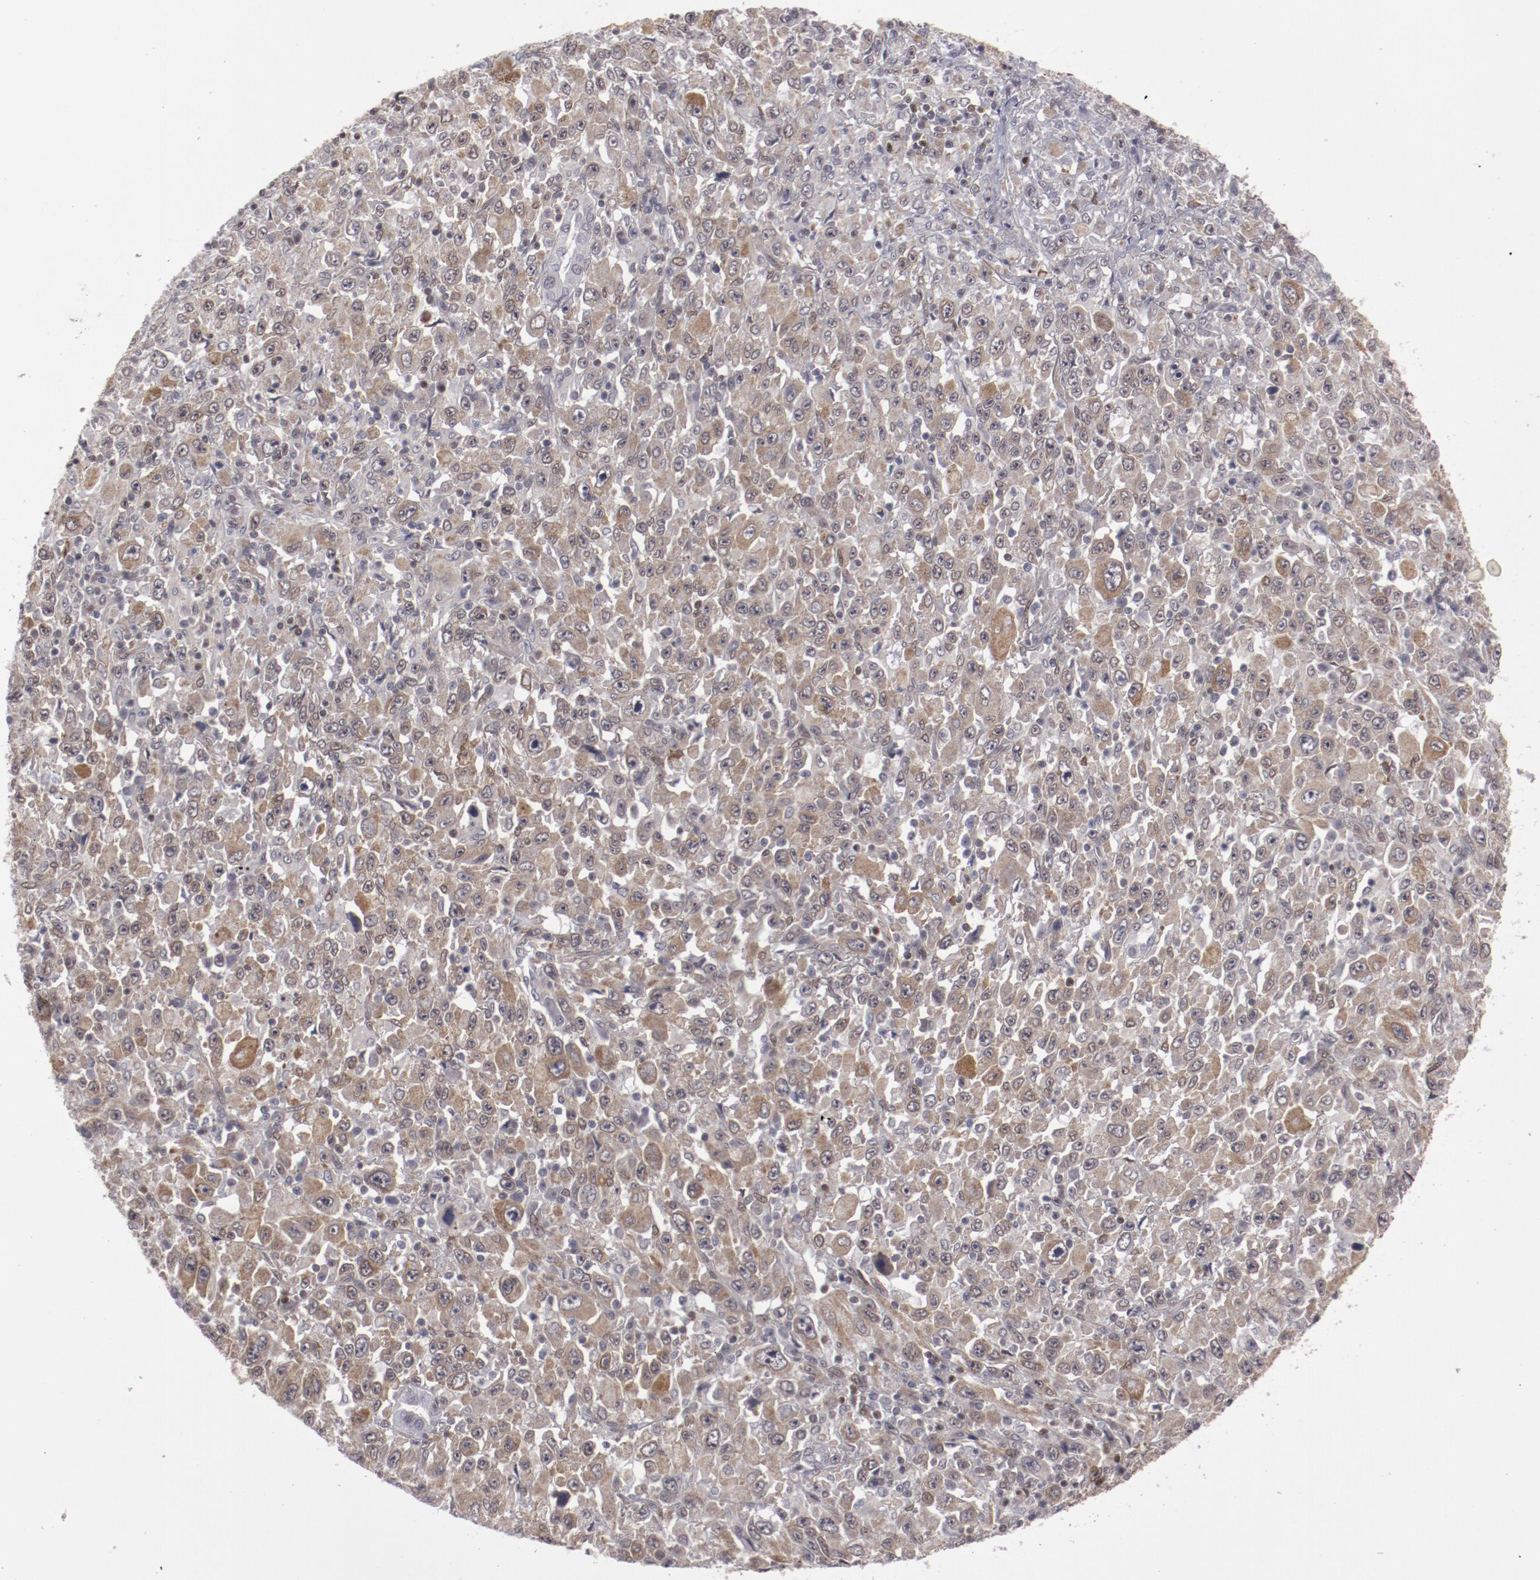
{"staining": {"intensity": "moderate", "quantity": "25%-75%", "location": "cytoplasmic/membranous"}, "tissue": "melanoma", "cell_type": "Tumor cells", "image_type": "cancer", "snomed": [{"axis": "morphology", "description": "Malignant melanoma, Metastatic site"}, {"axis": "topography", "description": "Skin"}], "caption": "Protein expression analysis of human melanoma reveals moderate cytoplasmic/membranous staining in approximately 25%-75% of tumor cells. (Brightfield microscopy of DAB IHC at high magnification).", "gene": "LEF1", "patient": {"sex": "female", "age": 56}}